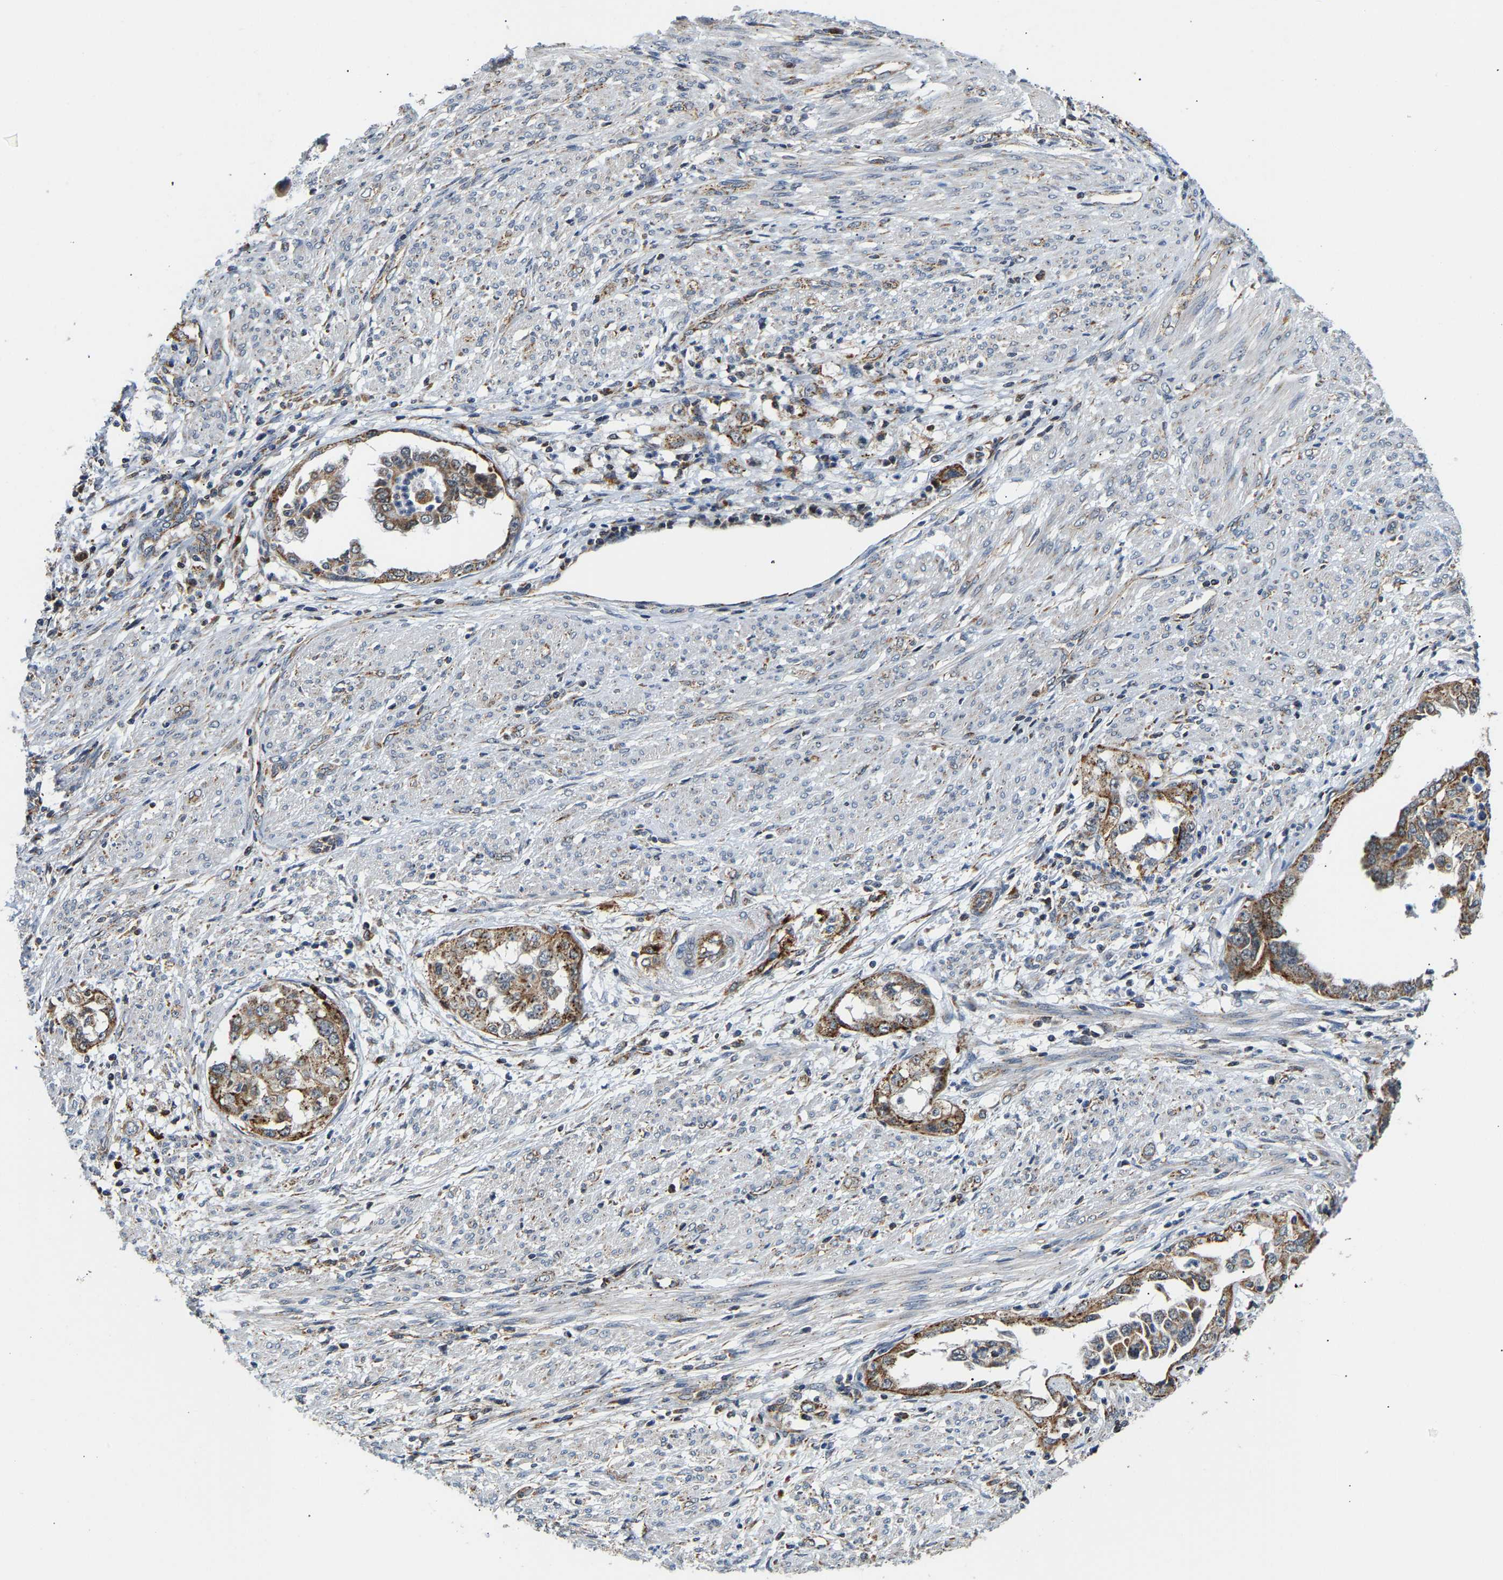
{"staining": {"intensity": "moderate", "quantity": ">75%", "location": "cytoplasmic/membranous"}, "tissue": "endometrial cancer", "cell_type": "Tumor cells", "image_type": "cancer", "snomed": [{"axis": "morphology", "description": "Adenocarcinoma, NOS"}, {"axis": "topography", "description": "Endometrium"}], "caption": "IHC histopathology image of endometrial adenocarcinoma stained for a protein (brown), which exhibits medium levels of moderate cytoplasmic/membranous staining in approximately >75% of tumor cells.", "gene": "GIMAP7", "patient": {"sex": "female", "age": 85}}